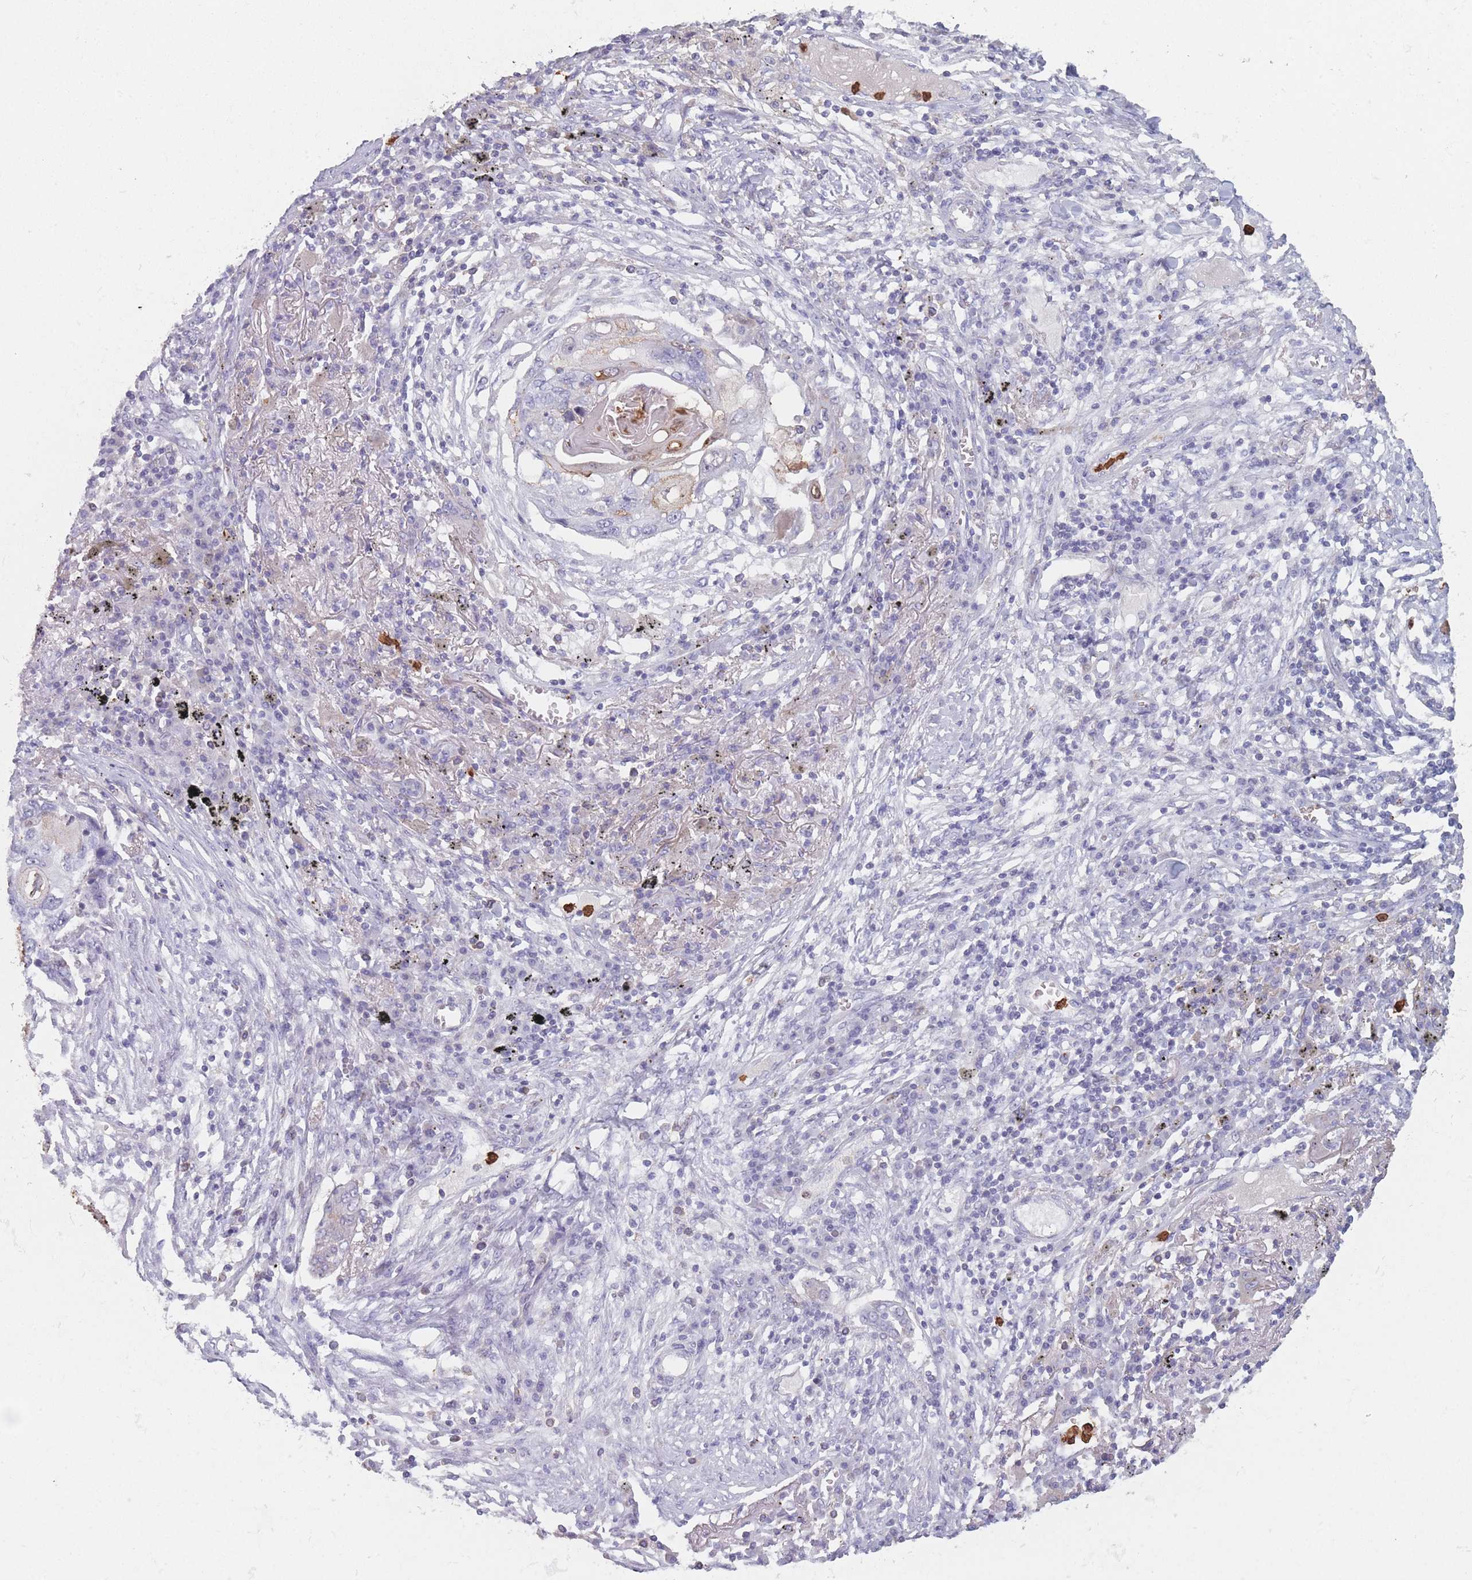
{"staining": {"intensity": "negative", "quantity": "none", "location": "none"}, "tissue": "lung cancer", "cell_type": "Tumor cells", "image_type": "cancer", "snomed": [{"axis": "morphology", "description": "Squamous cell carcinoma, NOS"}, {"axis": "topography", "description": "Lung"}], "caption": "Immunohistochemical staining of human lung squamous cell carcinoma demonstrates no significant expression in tumor cells.", "gene": "ATP1A3", "patient": {"sex": "female", "age": 63}}